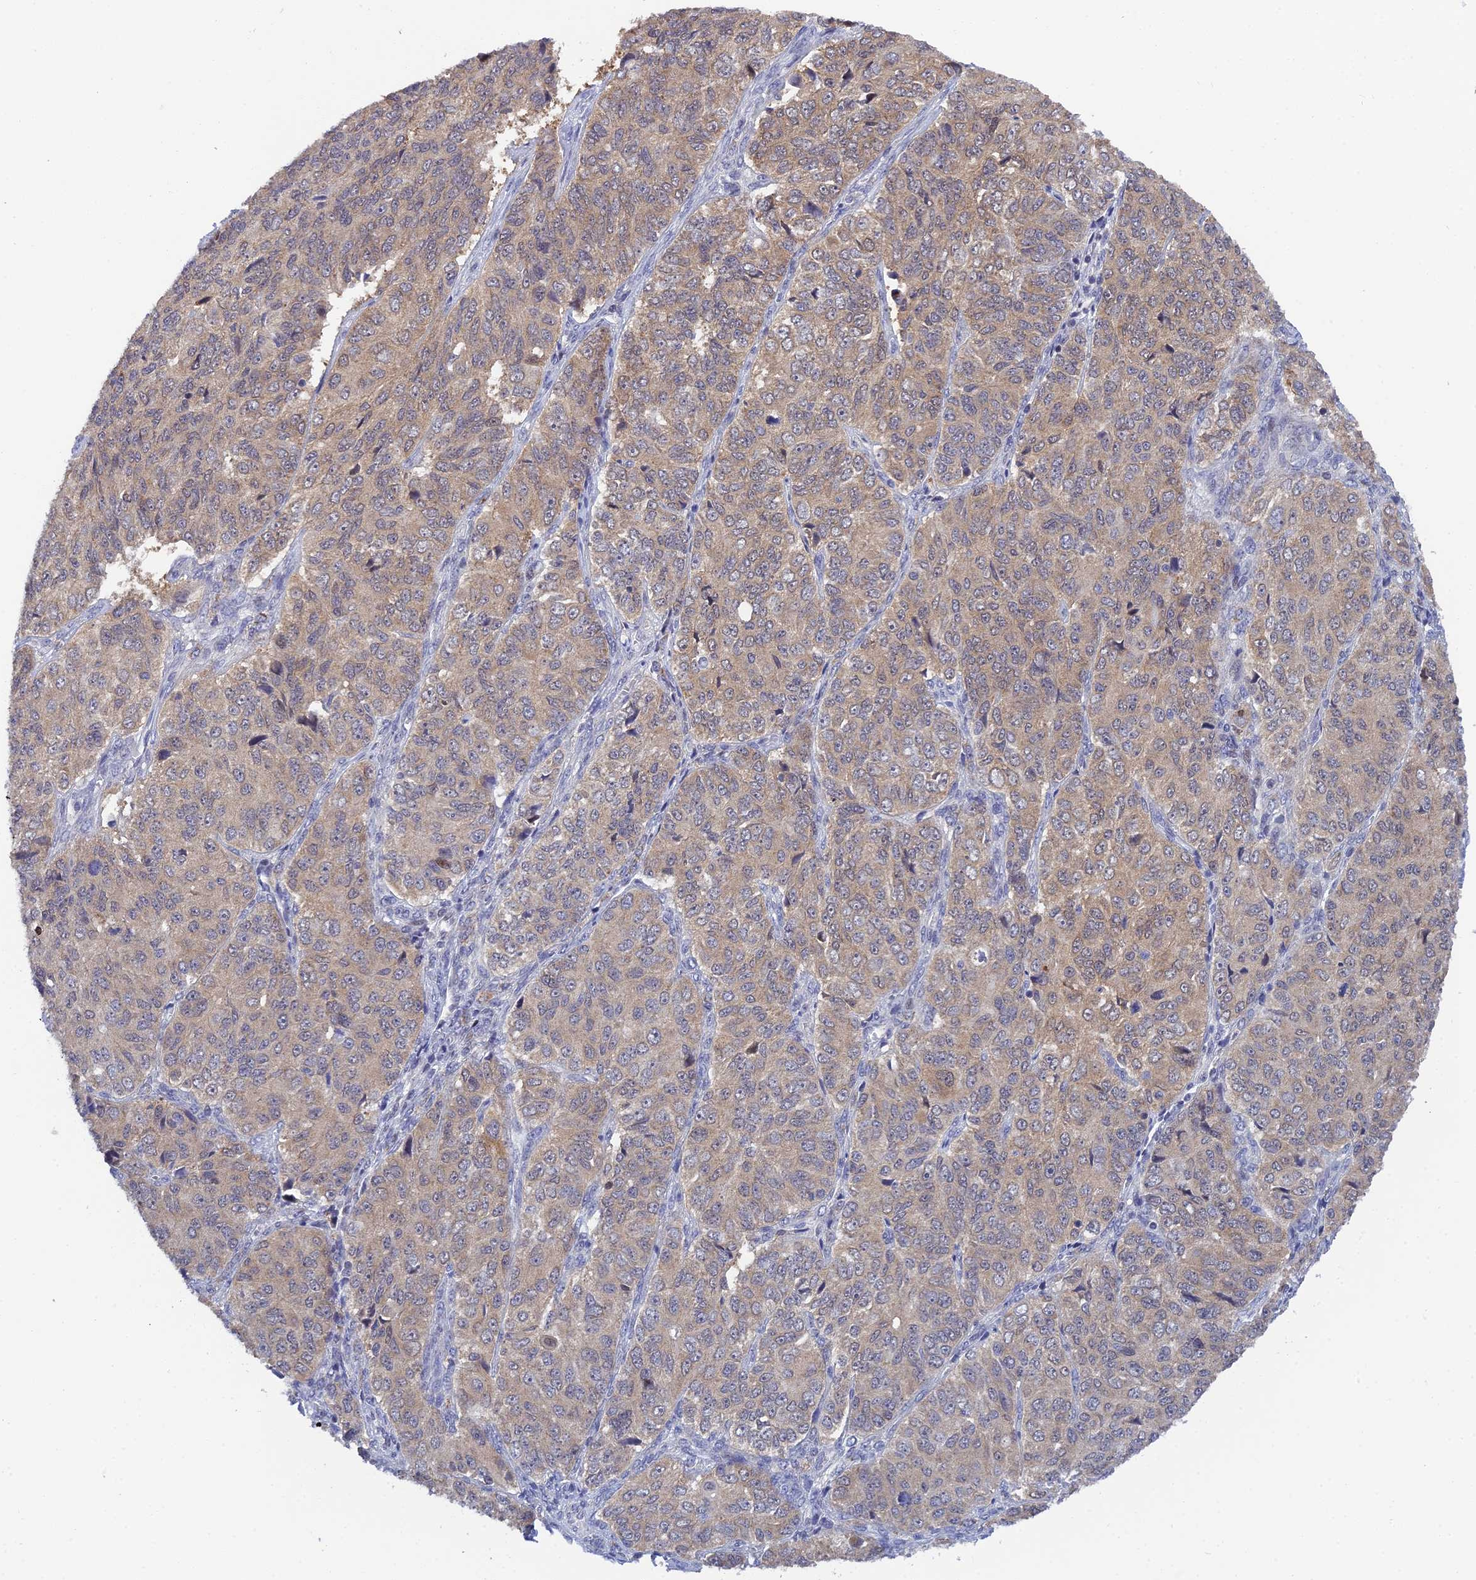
{"staining": {"intensity": "weak", "quantity": ">75%", "location": "cytoplasmic/membranous"}, "tissue": "ovarian cancer", "cell_type": "Tumor cells", "image_type": "cancer", "snomed": [{"axis": "morphology", "description": "Carcinoma, endometroid"}, {"axis": "topography", "description": "Ovary"}], "caption": "Endometroid carcinoma (ovarian) tissue demonstrates weak cytoplasmic/membranous staining in about >75% of tumor cells The protein of interest is stained brown, and the nuclei are stained in blue (DAB (3,3'-diaminobenzidine) IHC with brightfield microscopy, high magnification).", "gene": "ELOA2", "patient": {"sex": "female", "age": 51}}